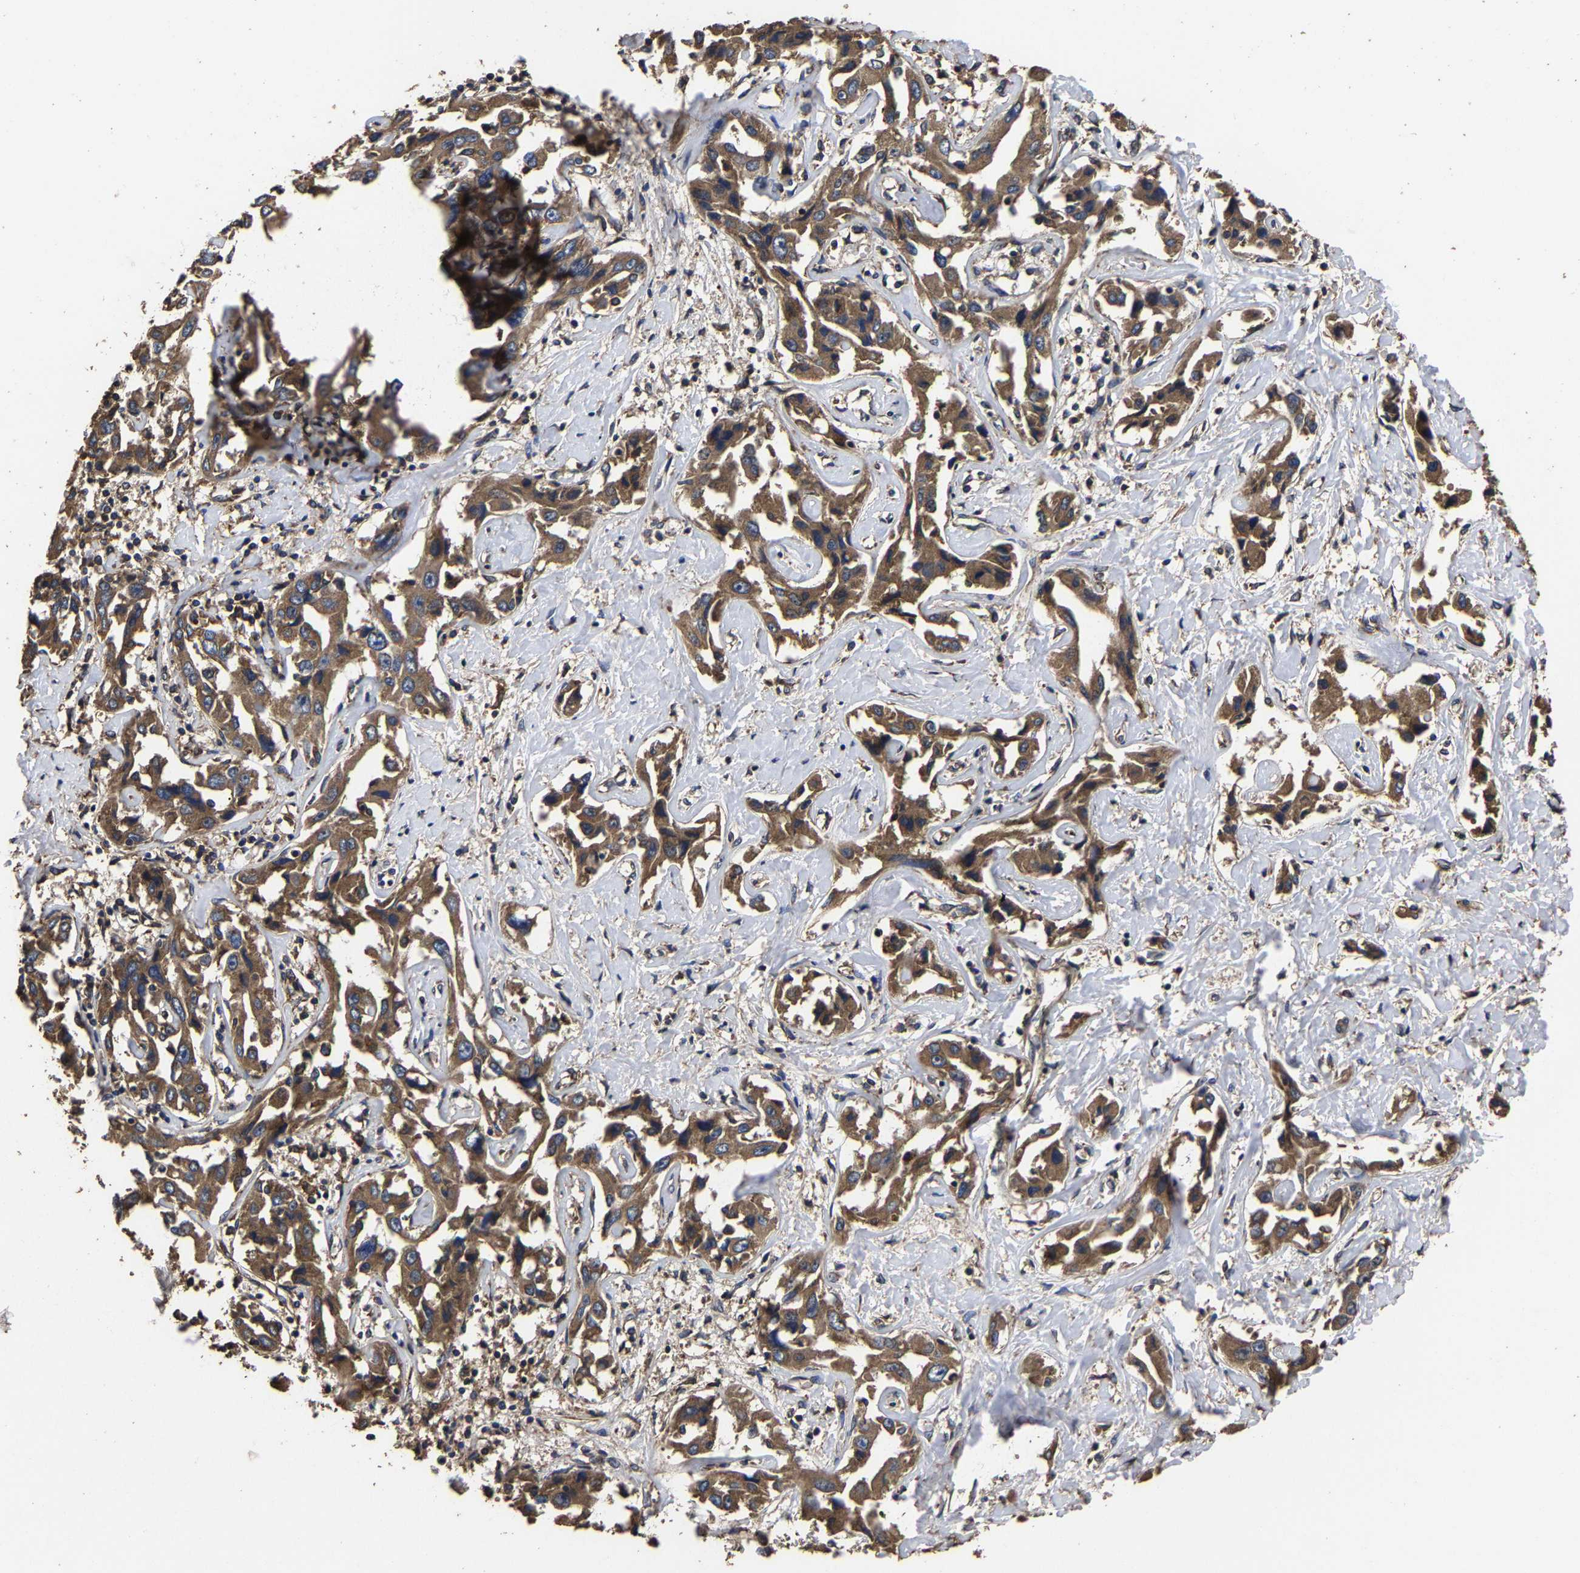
{"staining": {"intensity": "moderate", "quantity": ">75%", "location": "cytoplasmic/membranous"}, "tissue": "liver cancer", "cell_type": "Tumor cells", "image_type": "cancer", "snomed": [{"axis": "morphology", "description": "Cholangiocarcinoma"}, {"axis": "topography", "description": "Liver"}], "caption": "Protein staining by immunohistochemistry reveals moderate cytoplasmic/membranous positivity in approximately >75% of tumor cells in cholangiocarcinoma (liver). The staining was performed using DAB to visualize the protein expression in brown, while the nuclei were stained in blue with hematoxylin (Magnification: 20x).", "gene": "ITCH", "patient": {"sex": "male", "age": 59}}